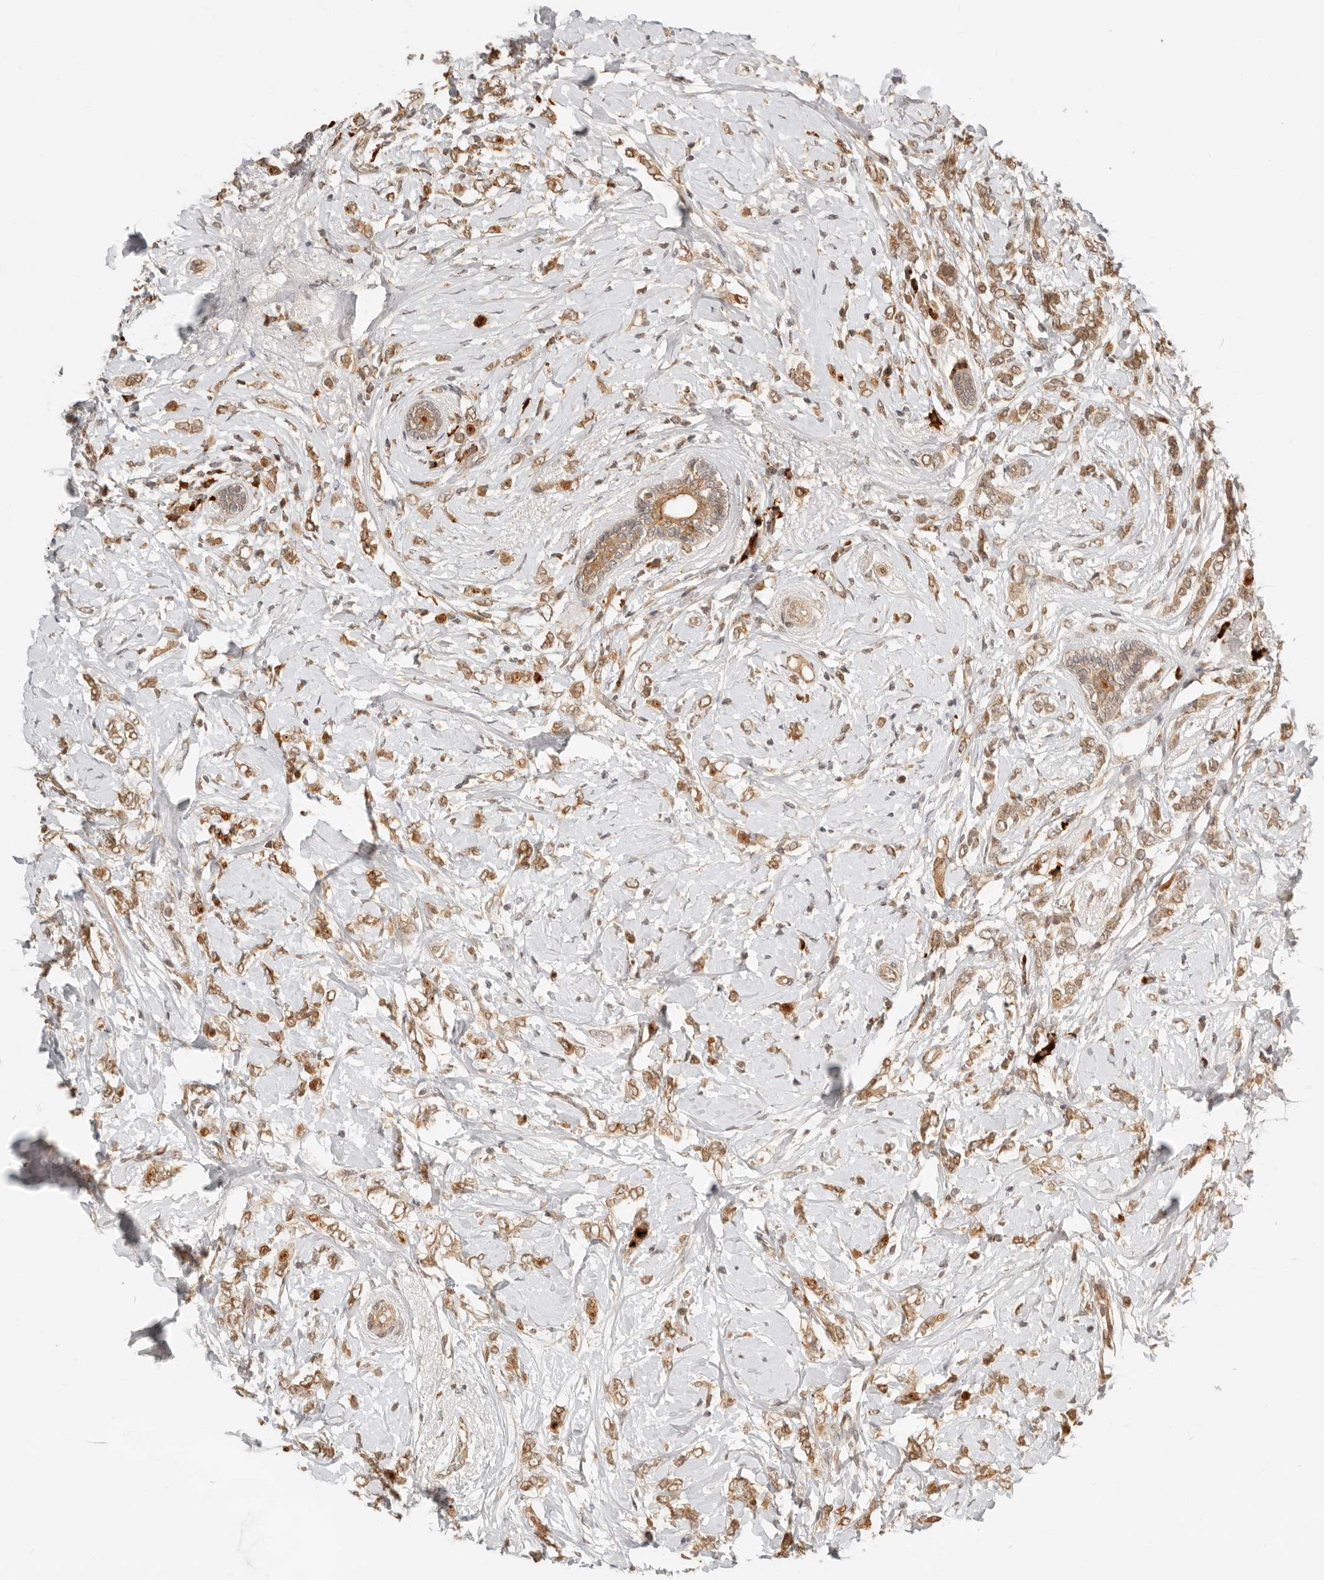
{"staining": {"intensity": "moderate", "quantity": ">75%", "location": "cytoplasmic/membranous"}, "tissue": "breast cancer", "cell_type": "Tumor cells", "image_type": "cancer", "snomed": [{"axis": "morphology", "description": "Normal tissue, NOS"}, {"axis": "morphology", "description": "Lobular carcinoma"}, {"axis": "topography", "description": "Breast"}], "caption": "Protein expression analysis of lobular carcinoma (breast) exhibits moderate cytoplasmic/membranous staining in approximately >75% of tumor cells.", "gene": "BAALC", "patient": {"sex": "female", "age": 47}}